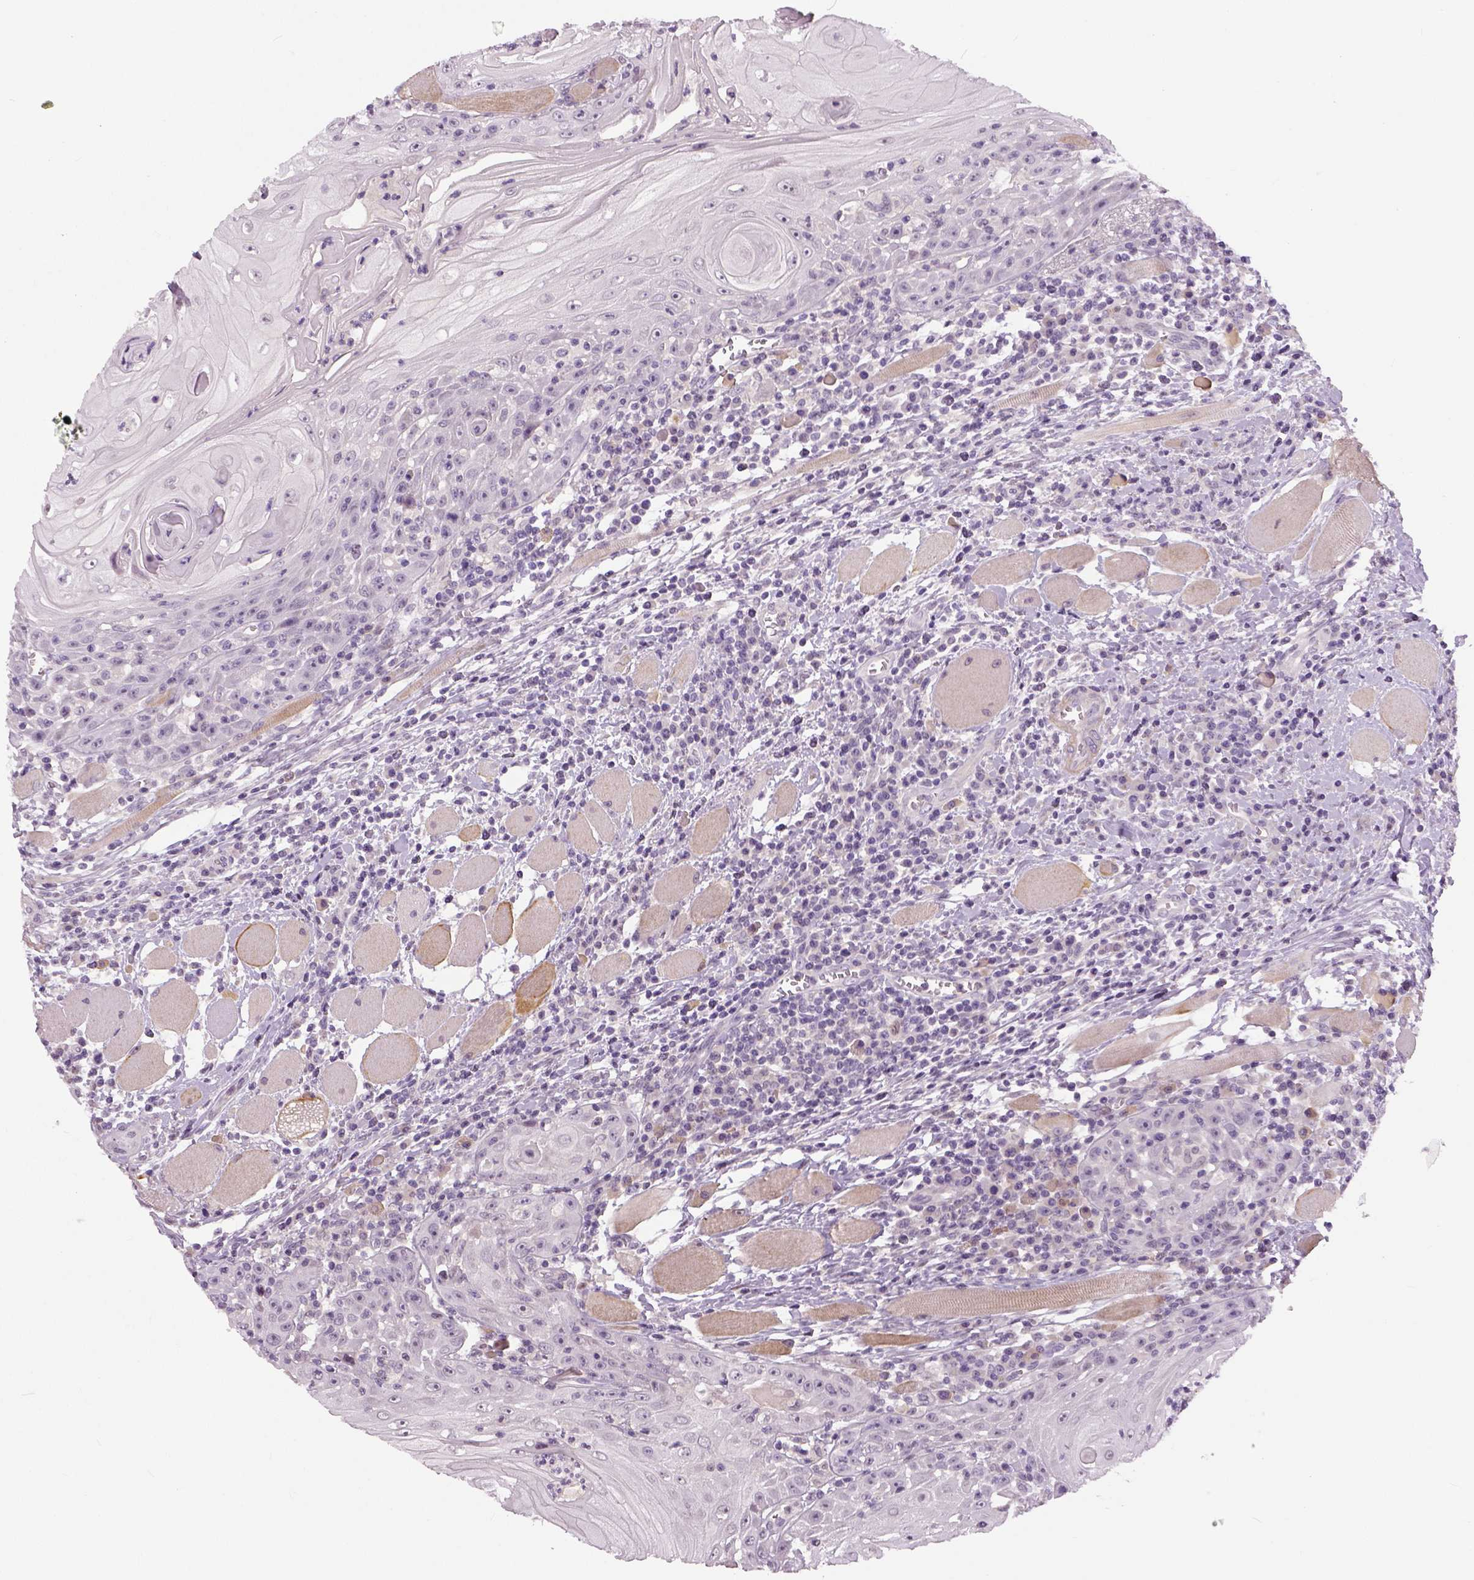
{"staining": {"intensity": "negative", "quantity": "none", "location": "none"}, "tissue": "head and neck cancer", "cell_type": "Tumor cells", "image_type": "cancer", "snomed": [{"axis": "morphology", "description": "Squamous cell carcinoma, NOS"}, {"axis": "topography", "description": "Head-Neck"}], "caption": "IHC of human head and neck squamous cell carcinoma reveals no staining in tumor cells. (Immunohistochemistry (ihc), brightfield microscopy, high magnification).", "gene": "NECAB1", "patient": {"sex": "male", "age": 52}}